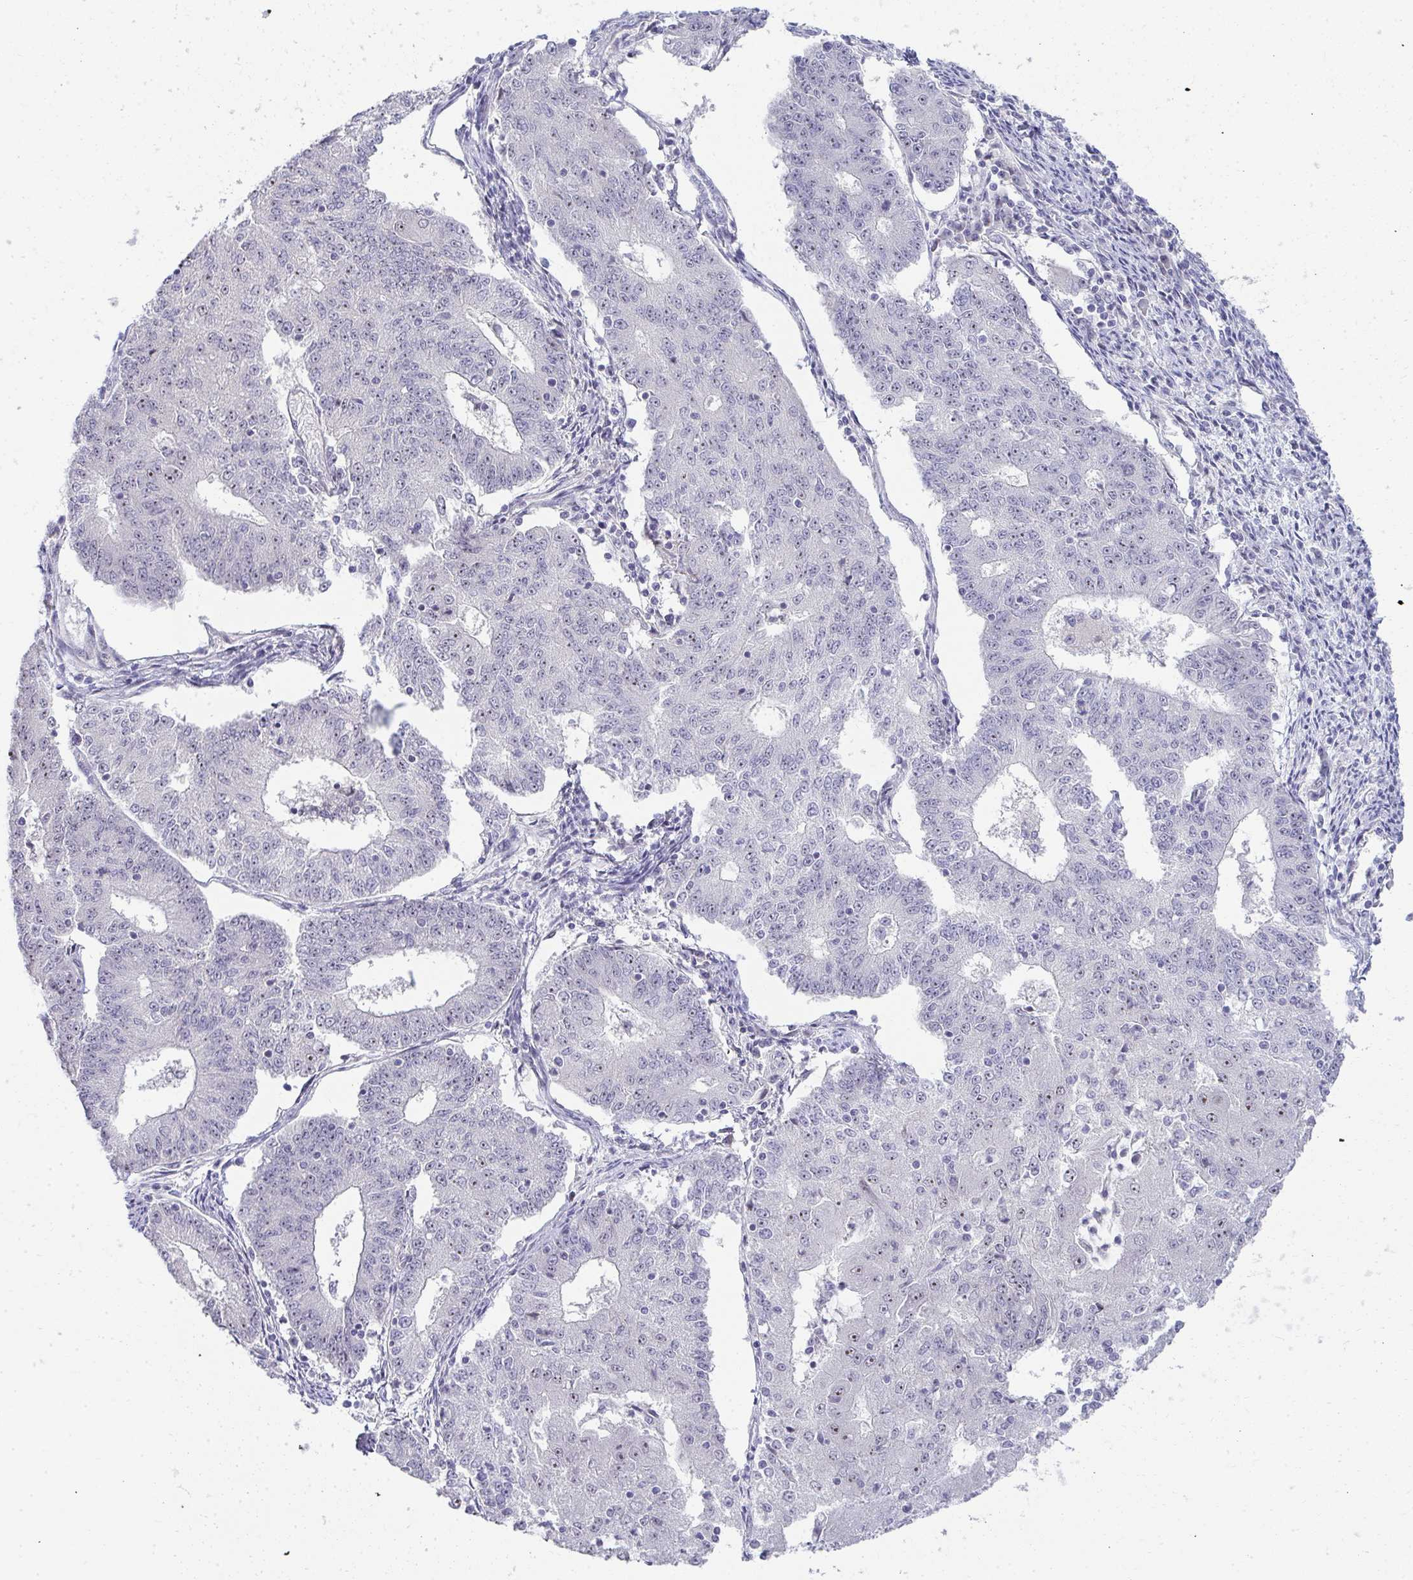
{"staining": {"intensity": "negative", "quantity": "none", "location": "none"}, "tissue": "endometrial cancer", "cell_type": "Tumor cells", "image_type": "cancer", "snomed": [{"axis": "morphology", "description": "Adenocarcinoma, NOS"}, {"axis": "topography", "description": "Endometrium"}], "caption": "Immunohistochemistry (IHC) of human adenocarcinoma (endometrial) demonstrates no staining in tumor cells. (Stains: DAB (3,3'-diaminobenzidine) IHC with hematoxylin counter stain, Microscopy: brightfield microscopy at high magnification).", "gene": "EID3", "patient": {"sex": "female", "age": 56}}